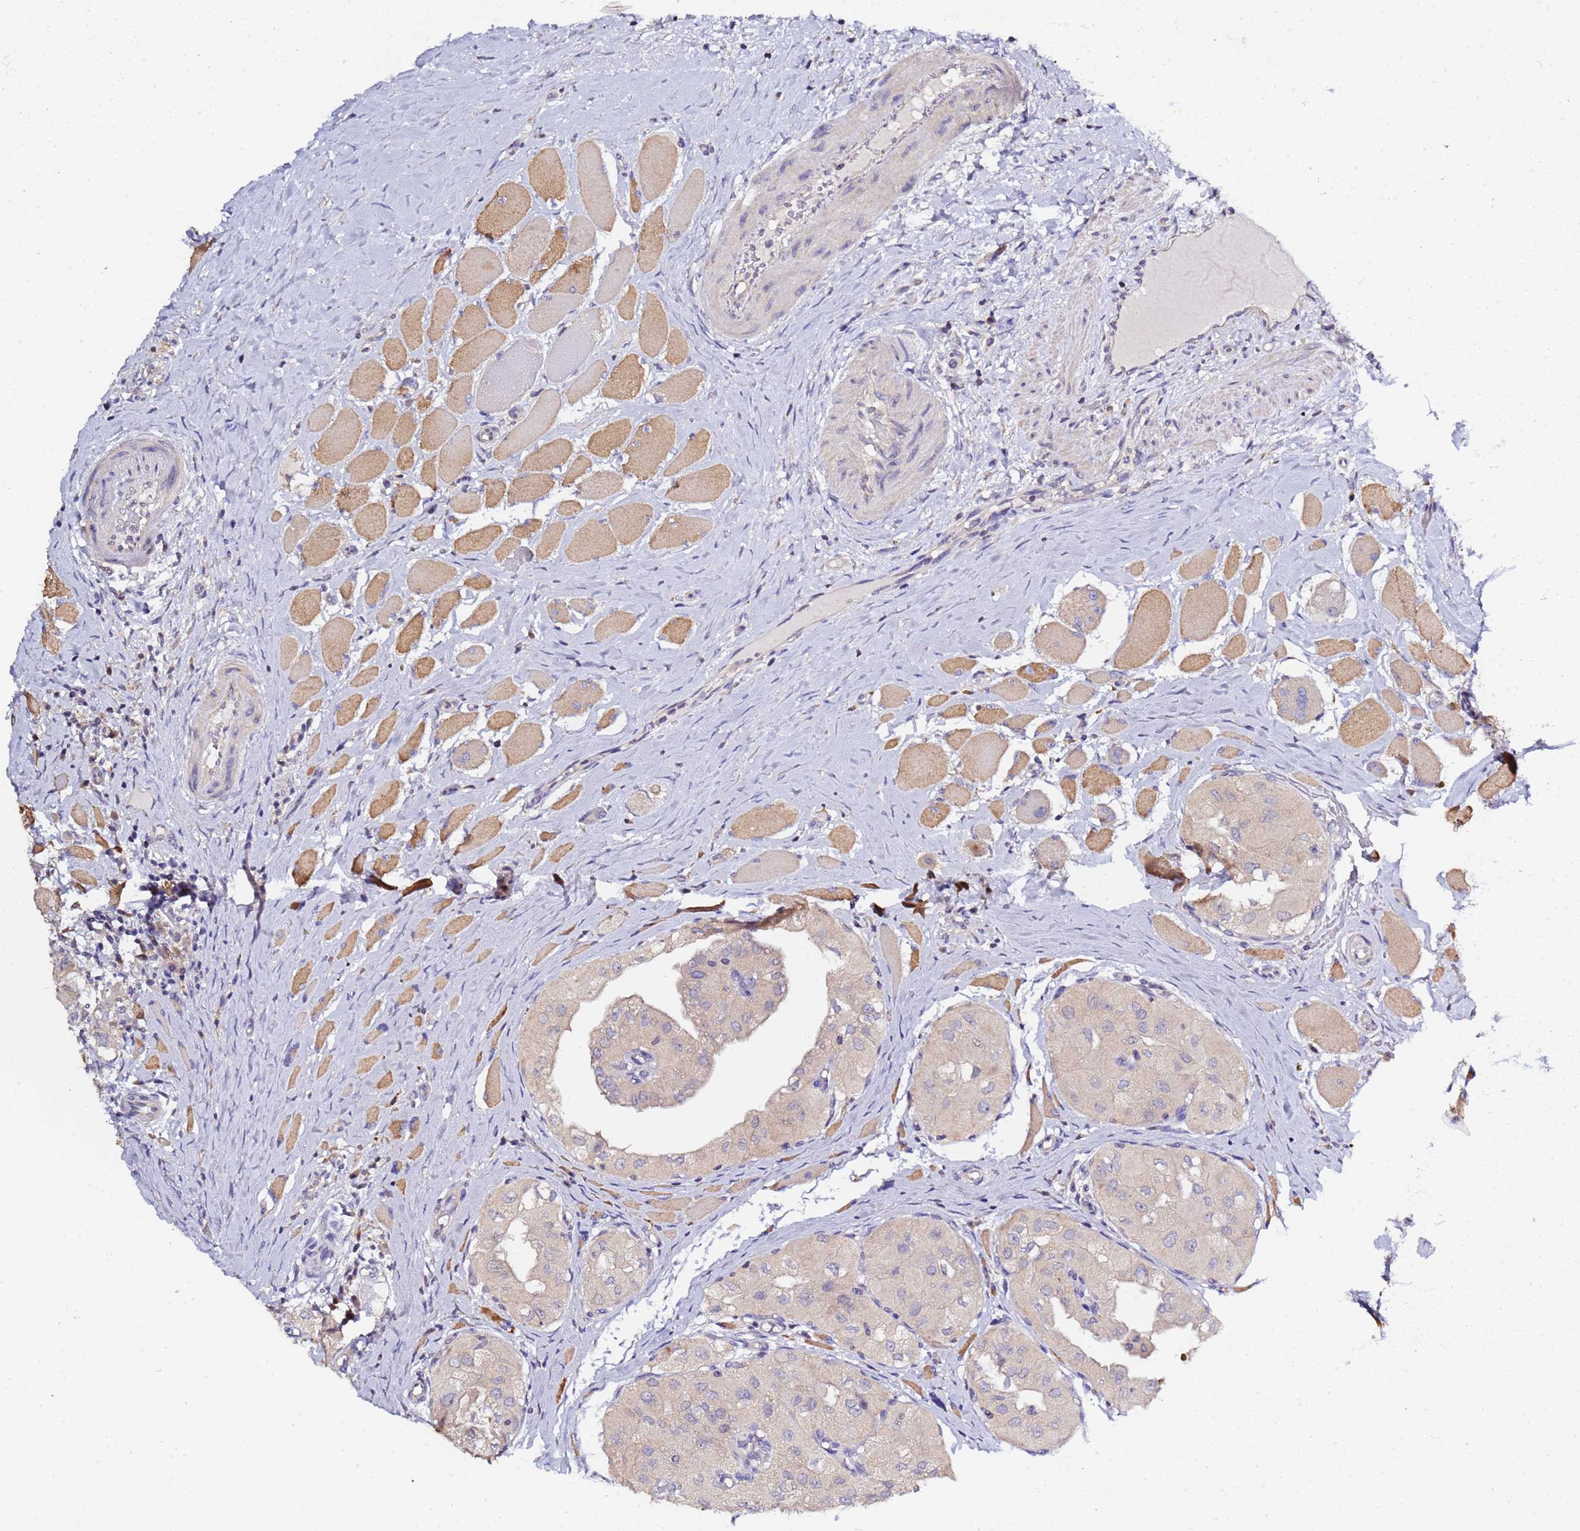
{"staining": {"intensity": "negative", "quantity": "none", "location": "none"}, "tissue": "thyroid cancer", "cell_type": "Tumor cells", "image_type": "cancer", "snomed": [{"axis": "morphology", "description": "Papillary adenocarcinoma, NOS"}, {"axis": "topography", "description": "Thyroid gland"}], "caption": "The immunohistochemistry (IHC) photomicrograph has no significant expression in tumor cells of papillary adenocarcinoma (thyroid) tissue.", "gene": "ELMOD2", "patient": {"sex": "female", "age": 59}}